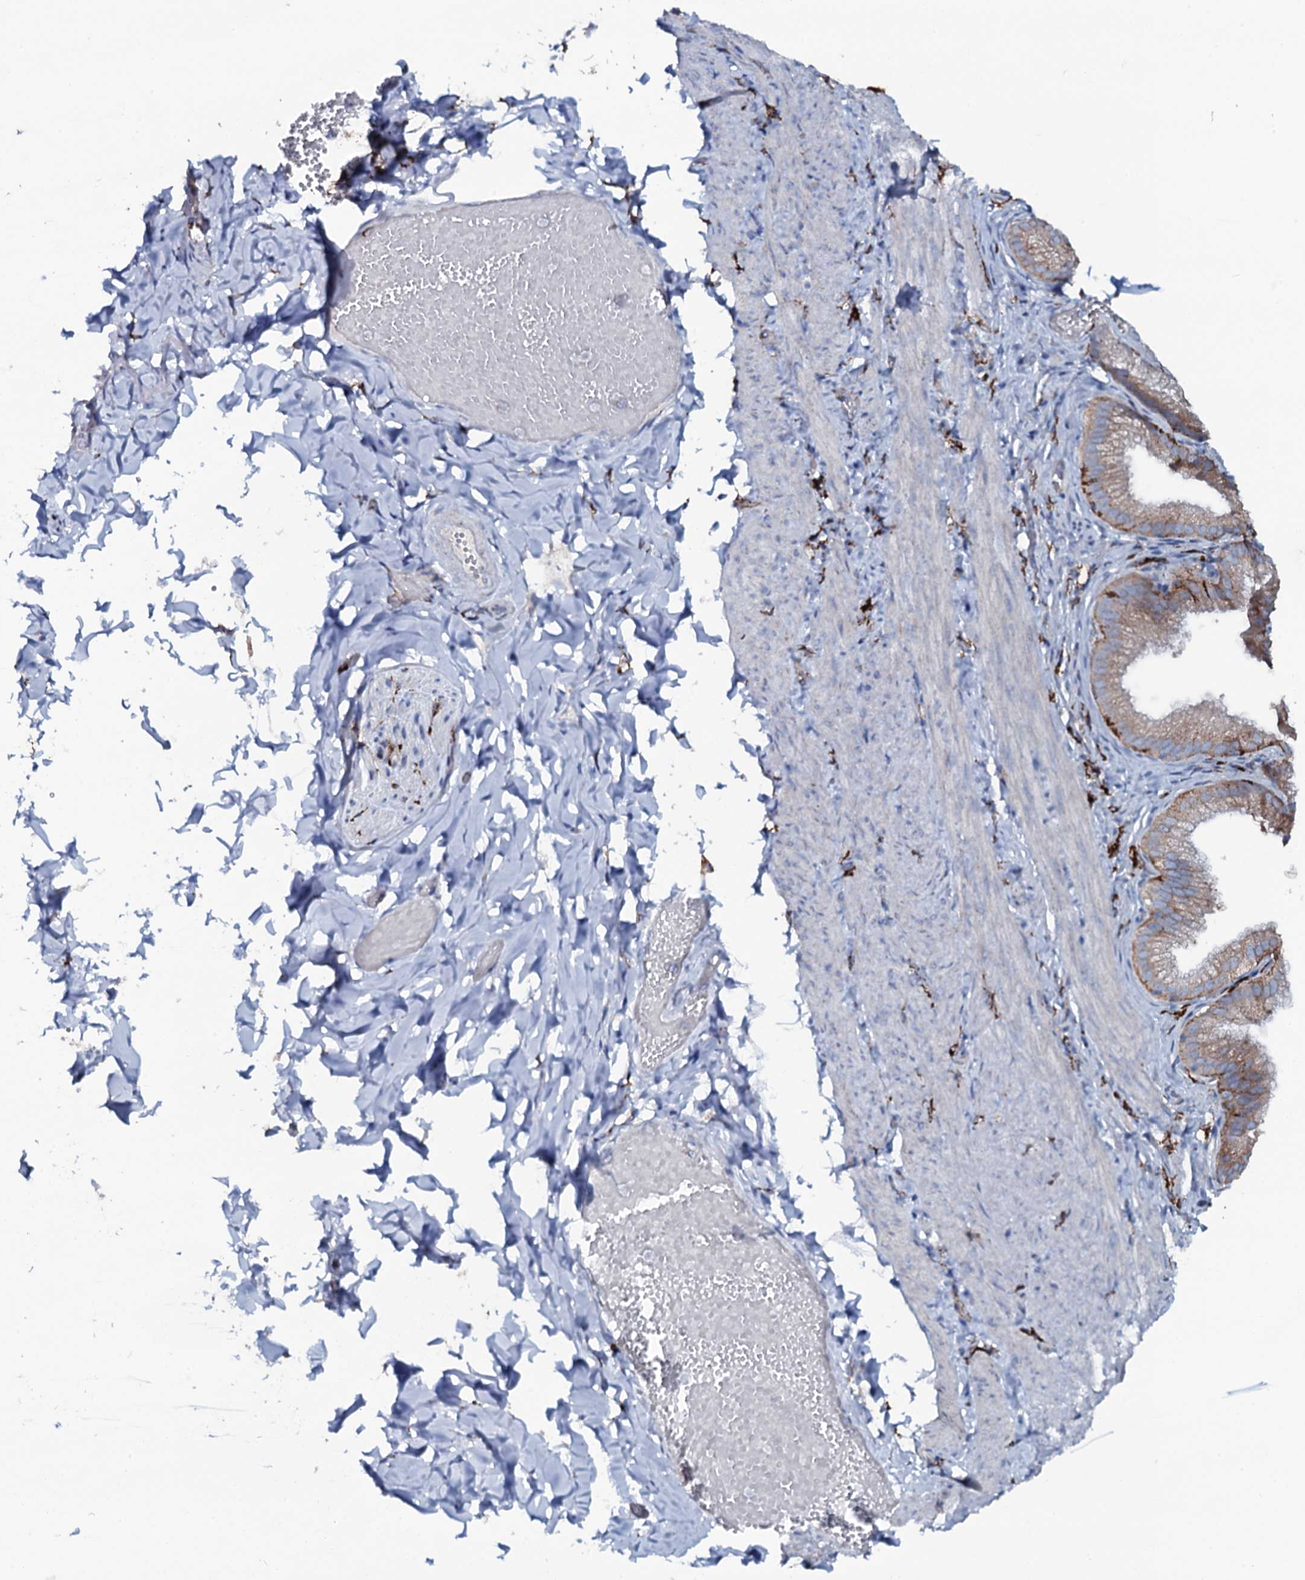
{"staining": {"intensity": "negative", "quantity": "none", "location": "none"}, "tissue": "adipose tissue", "cell_type": "Adipocytes", "image_type": "normal", "snomed": [{"axis": "morphology", "description": "Normal tissue, NOS"}, {"axis": "topography", "description": "Gallbladder"}, {"axis": "topography", "description": "Peripheral nerve tissue"}], "caption": "Histopathology image shows no significant protein expression in adipocytes of benign adipose tissue.", "gene": "OSBPL2", "patient": {"sex": "male", "age": 38}}